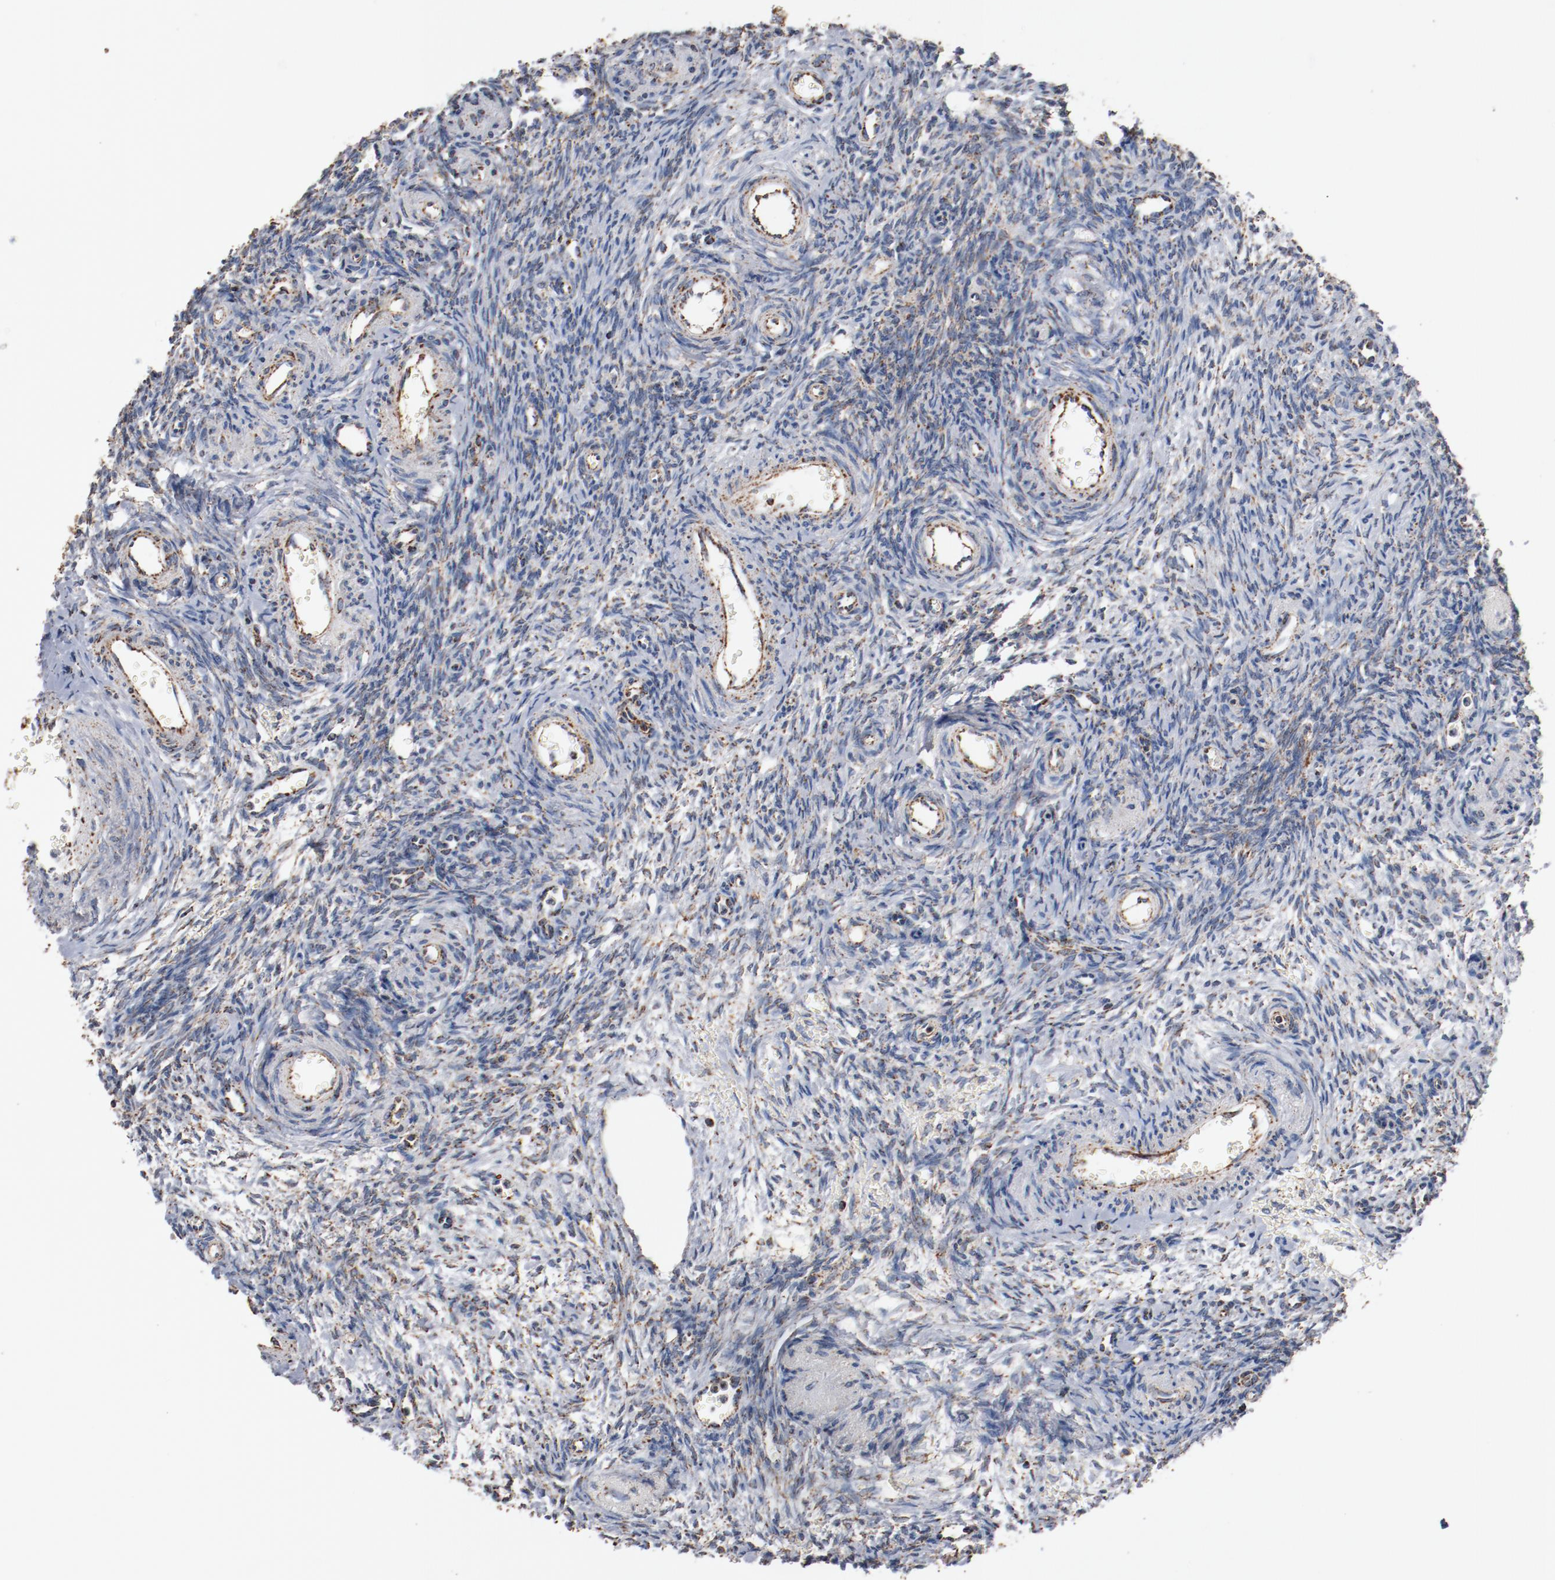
{"staining": {"intensity": "weak", "quantity": "25%-75%", "location": "cytoplasmic/membranous"}, "tissue": "ovary", "cell_type": "Follicle cells", "image_type": "normal", "snomed": [{"axis": "morphology", "description": "Normal tissue, NOS"}, {"axis": "topography", "description": "Ovary"}], "caption": "This is a micrograph of immunohistochemistry staining of normal ovary, which shows weak positivity in the cytoplasmic/membranous of follicle cells.", "gene": "NDUFS4", "patient": {"sex": "female", "age": 39}}